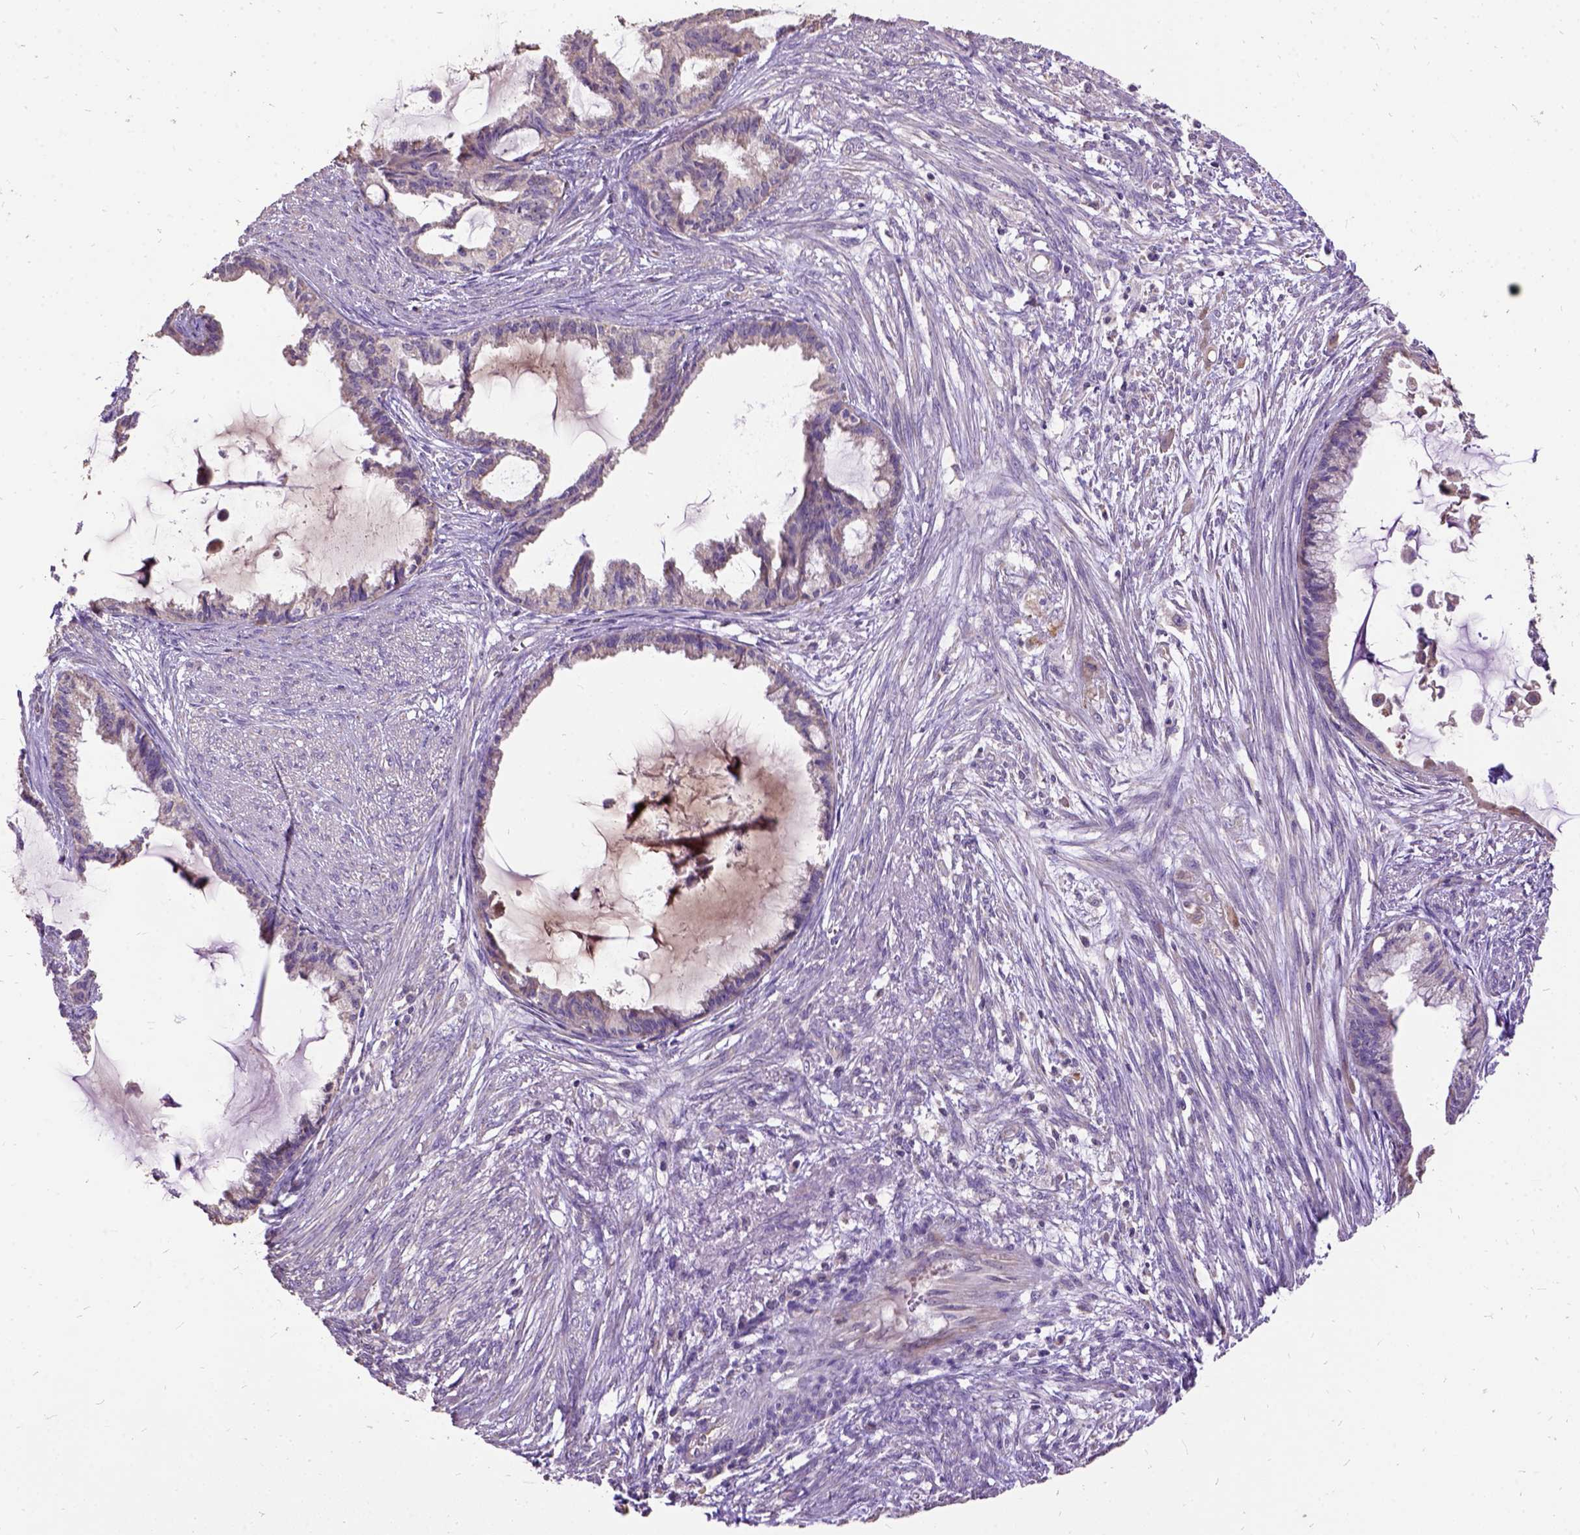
{"staining": {"intensity": "negative", "quantity": "none", "location": "none"}, "tissue": "endometrial cancer", "cell_type": "Tumor cells", "image_type": "cancer", "snomed": [{"axis": "morphology", "description": "Adenocarcinoma, NOS"}, {"axis": "topography", "description": "Endometrium"}], "caption": "An image of human adenocarcinoma (endometrial) is negative for staining in tumor cells.", "gene": "DQX1", "patient": {"sex": "female", "age": 86}}